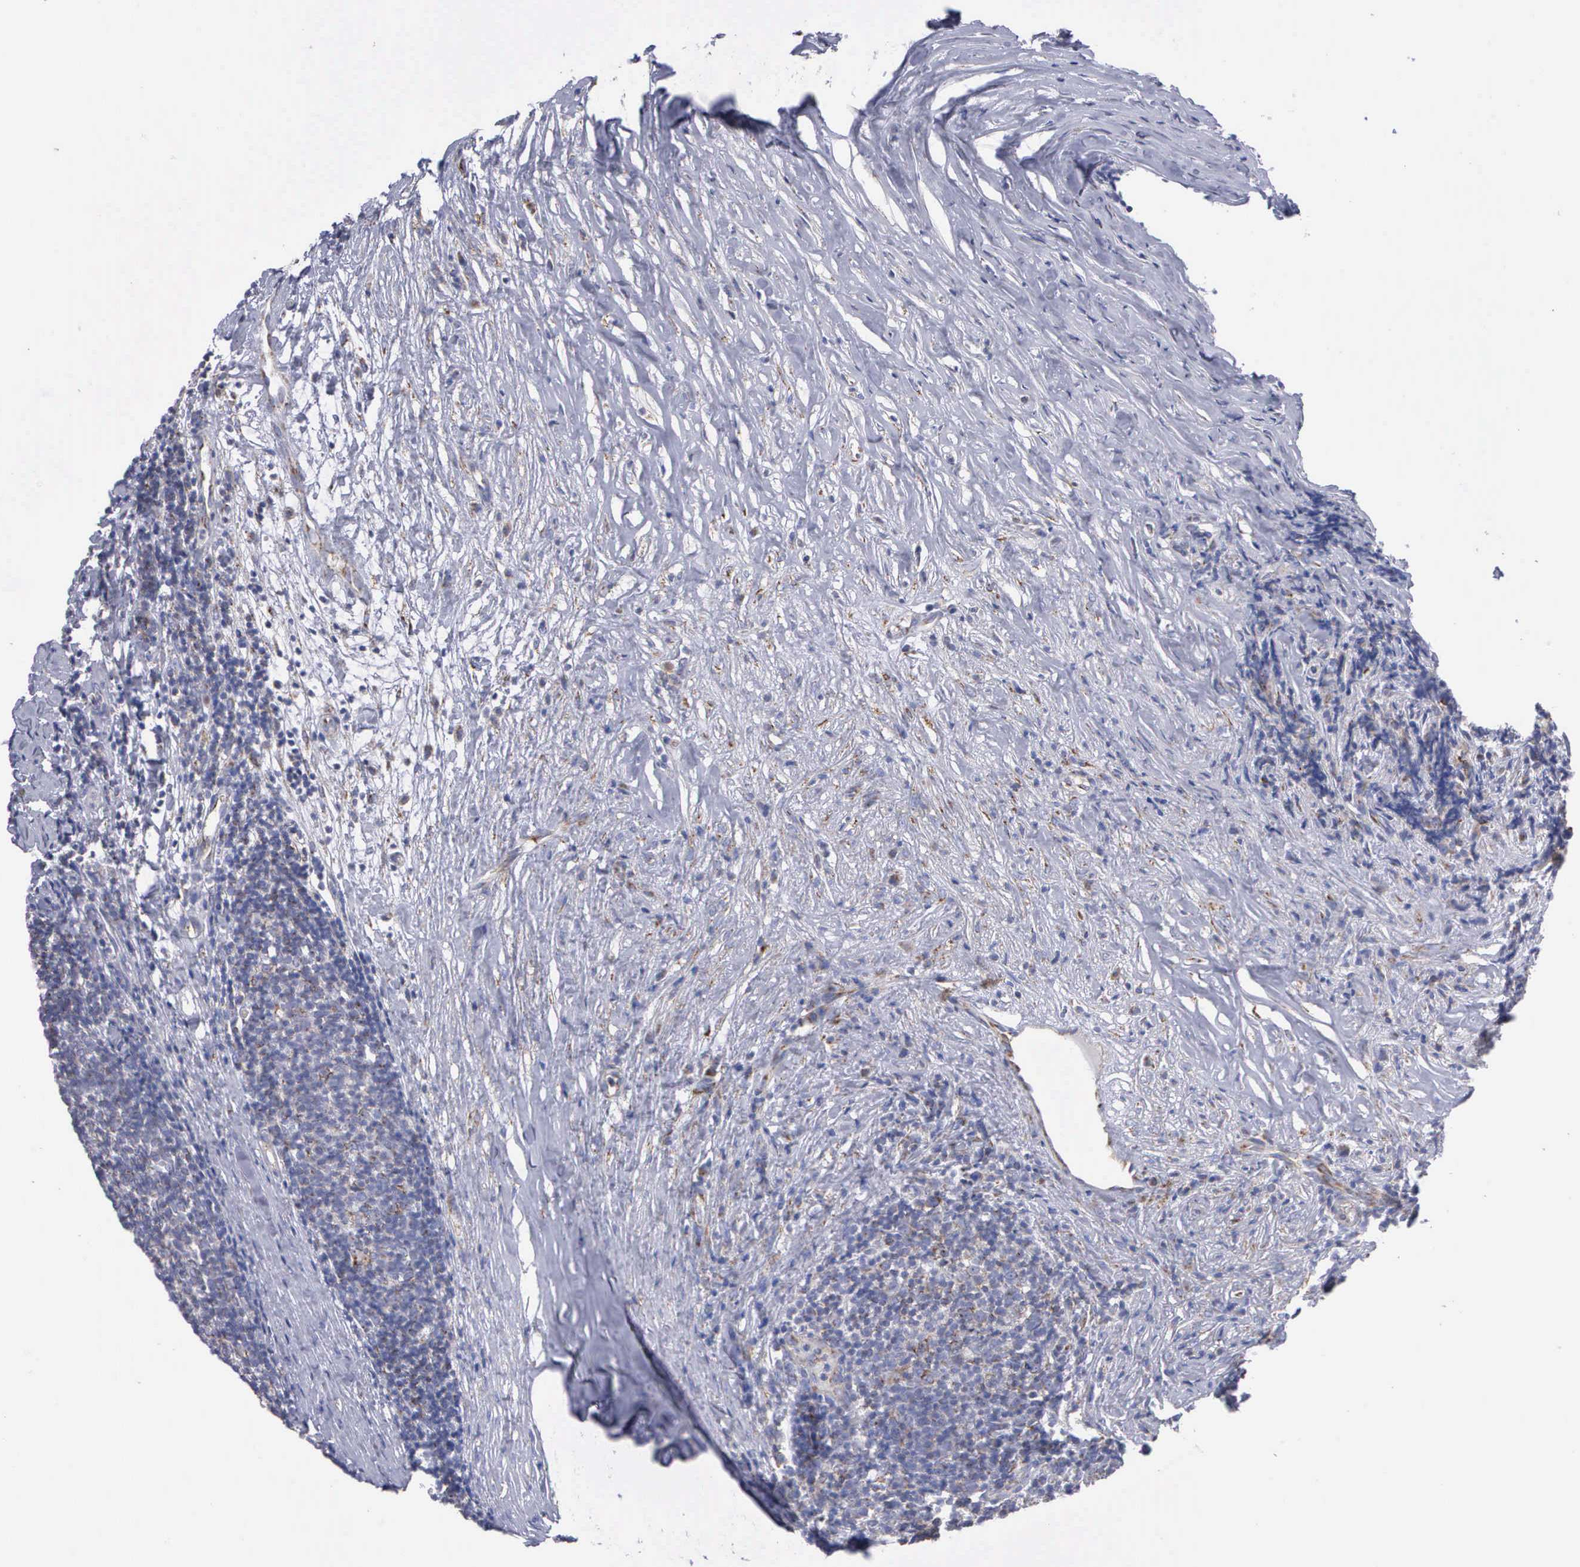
{"staining": {"intensity": "negative", "quantity": "none", "location": "none"}, "tissue": "lymphoma", "cell_type": "Tumor cells", "image_type": "cancer", "snomed": [{"axis": "morphology", "description": "Malignant lymphoma, non-Hodgkin's type, Low grade"}, {"axis": "topography", "description": "Lymph node"}], "caption": "High magnification brightfield microscopy of malignant lymphoma, non-Hodgkin's type (low-grade) stained with DAB (brown) and counterstained with hematoxylin (blue): tumor cells show no significant expression.", "gene": "APOOL", "patient": {"sex": "male", "age": 74}}